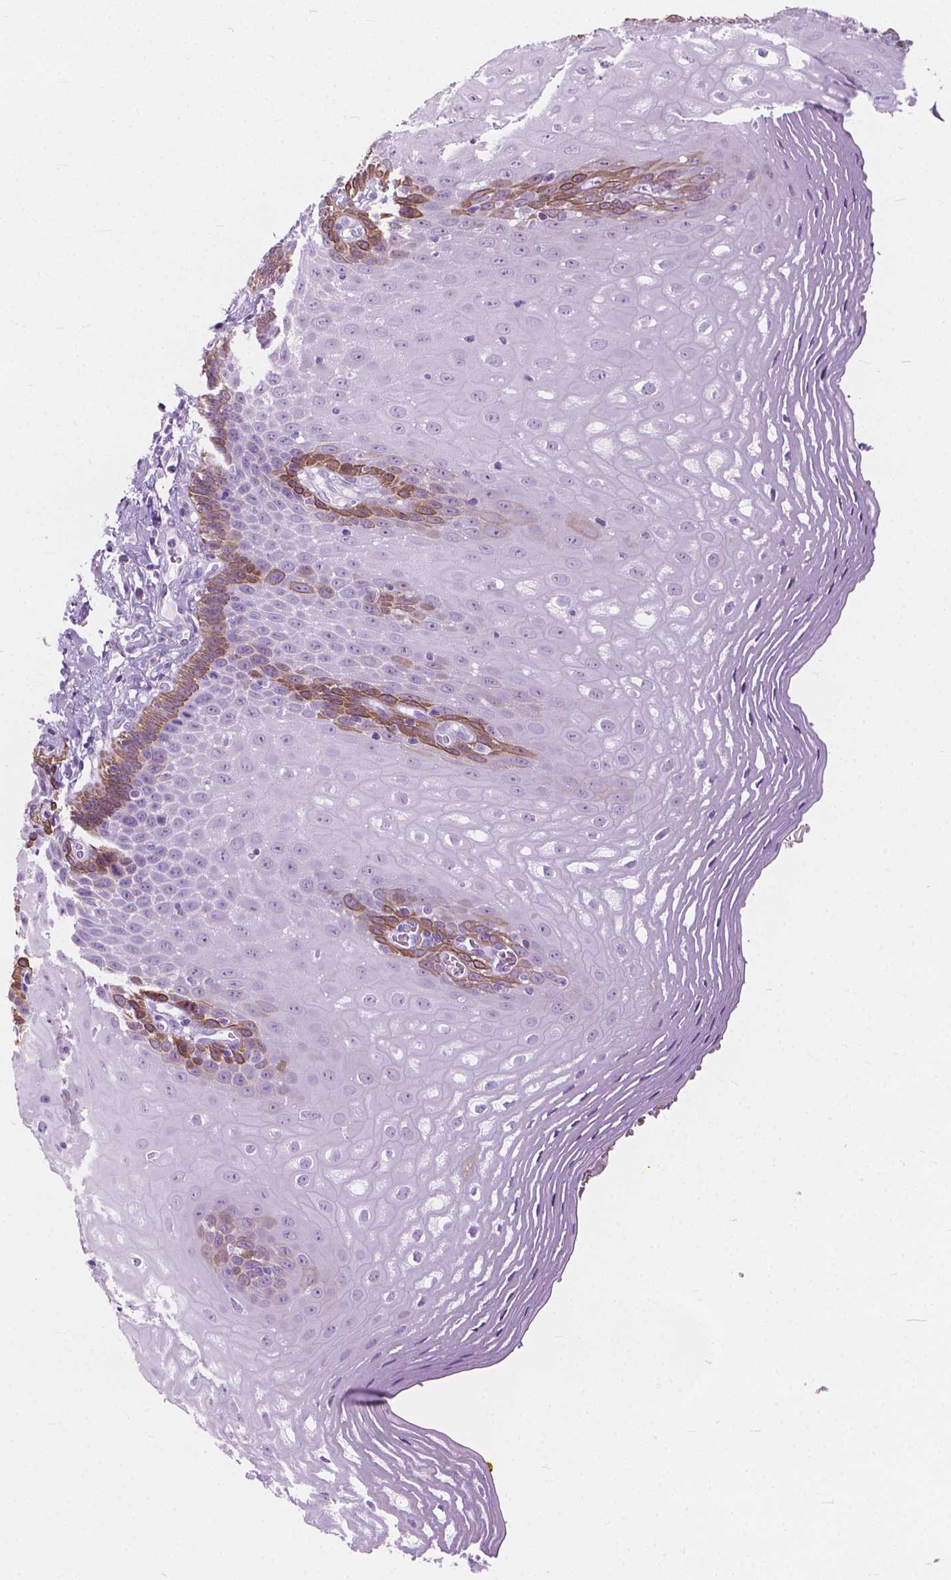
{"staining": {"intensity": "moderate", "quantity": "<25%", "location": "cytoplasmic/membranous"}, "tissue": "esophagus", "cell_type": "Squamous epithelial cells", "image_type": "normal", "snomed": [{"axis": "morphology", "description": "Normal tissue, NOS"}, {"axis": "topography", "description": "Esophagus"}], "caption": "Esophagus stained for a protein displays moderate cytoplasmic/membranous positivity in squamous epithelial cells. The protein of interest is stained brown, and the nuclei are stained in blue (DAB IHC with brightfield microscopy, high magnification).", "gene": "HTR2B", "patient": {"sex": "female", "age": 68}}